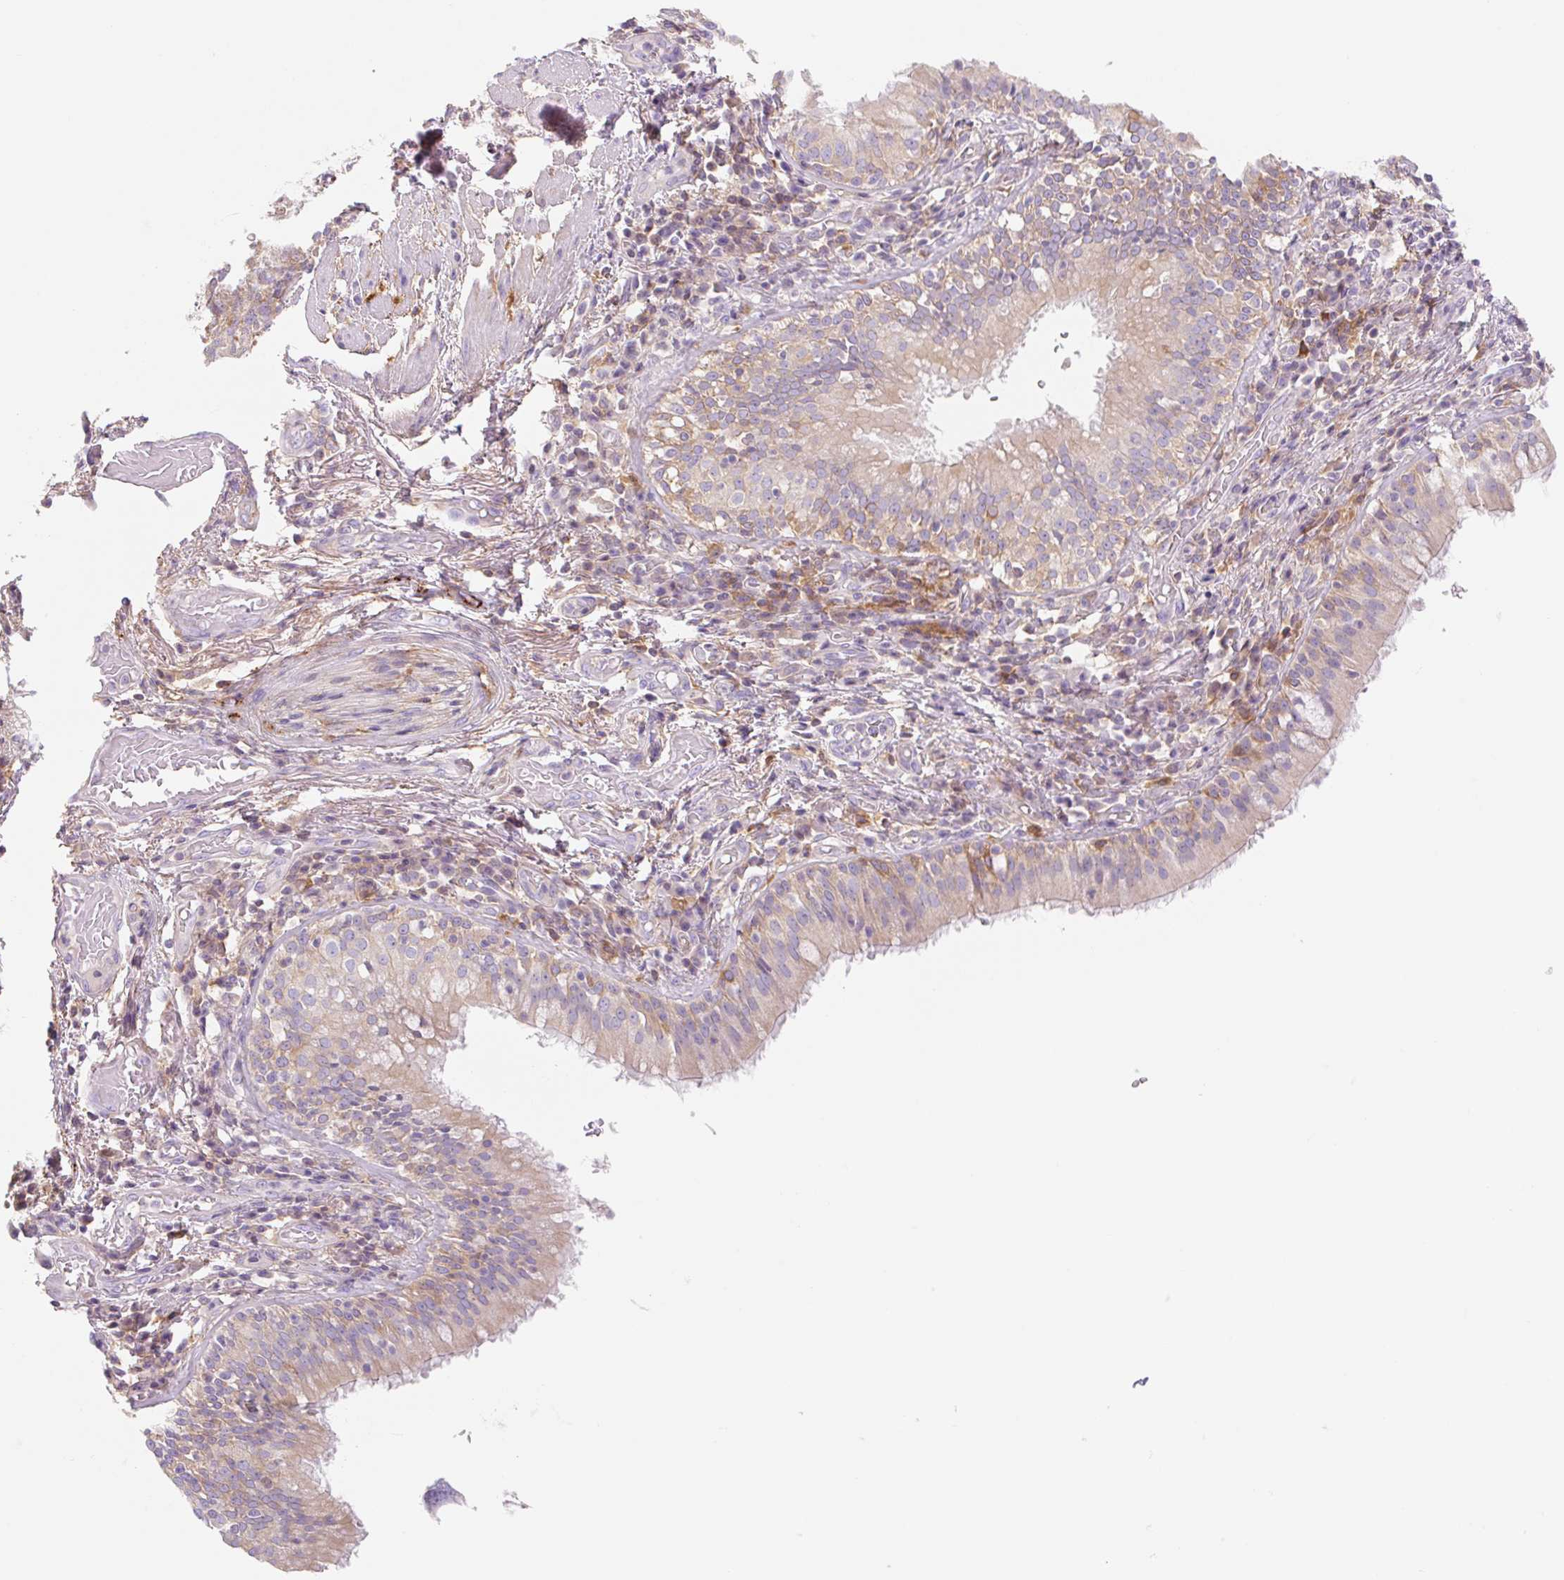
{"staining": {"intensity": "negative", "quantity": "none", "location": "none"}, "tissue": "adipose tissue", "cell_type": "Adipocytes", "image_type": "normal", "snomed": [{"axis": "morphology", "description": "Normal tissue, NOS"}, {"axis": "topography", "description": "Cartilage tissue"}, {"axis": "topography", "description": "Bronchus"}], "caption": "IHC photomicrograph of unremarkable adipose tissue: human adipose tissue stained with DAB (3,3'-diaminobenzidine) reveals no significant protein positivity in adipocytes. Brightfield microscopy of IHC stained with DAB (brown) and hematoxylin (blue), captured at high magnification.", "gene": "LYVE1", "patient": {"sex": "male", "age": 56}}